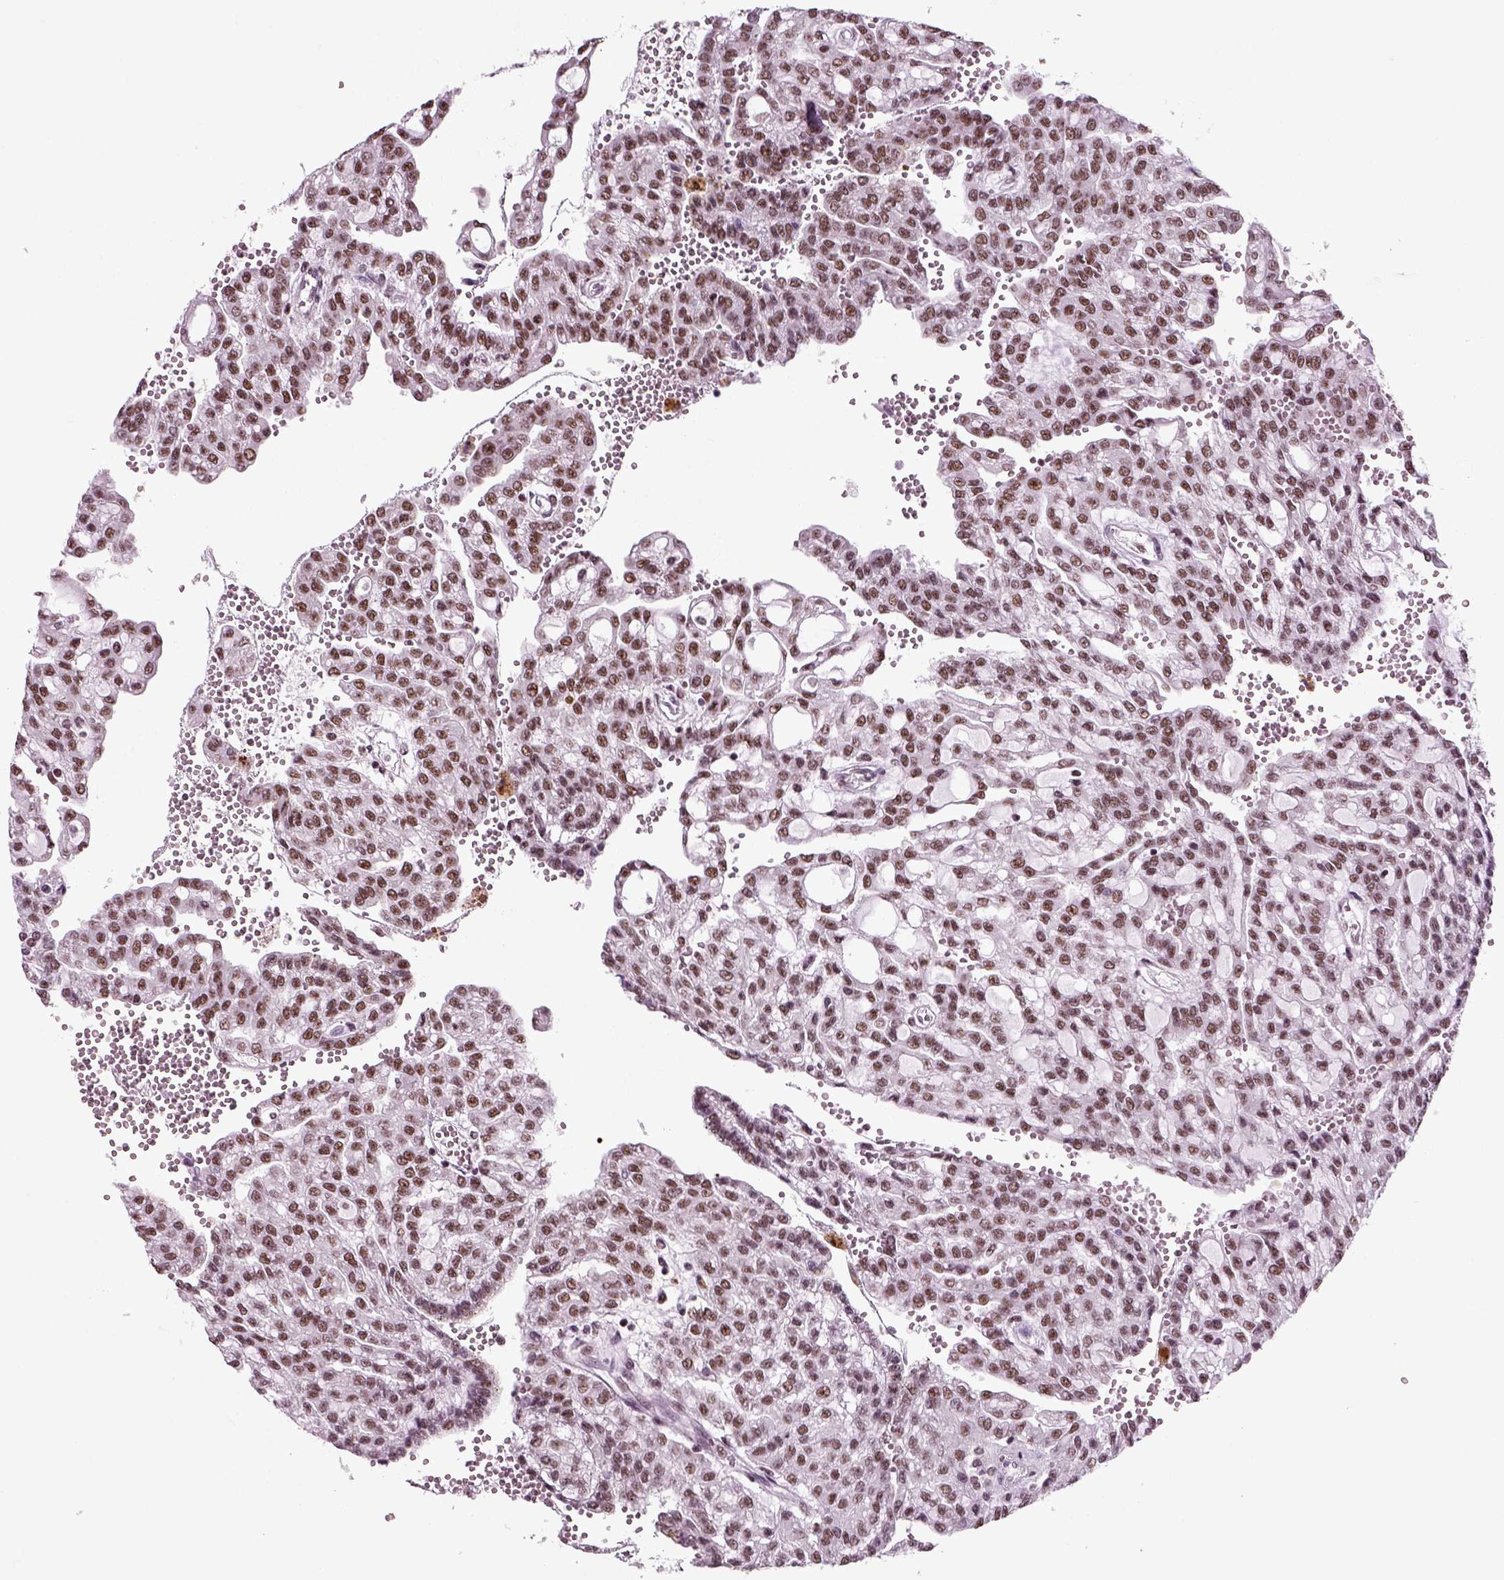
{"staining": {"intensity": "moderate", "quantity": ">75%", "location": "nuclear"}, "tissue": "renal cancer", "cell_type": "Tumor cells", "image_type": "cancer", "snomed": [{"axis": "morphology", "description": "Adenocarcinoma, NOS"}, {"axis": "topography", "description": "Kidney"}], "caption": "Approximately >75% of tumor cells in adenocarcinoma (renal) display moderate nuclear protein staining as visualized by brown immunohistochemical staining.", "gene": "RCOR3", "patient": {"sex": "male", "age": 63}}